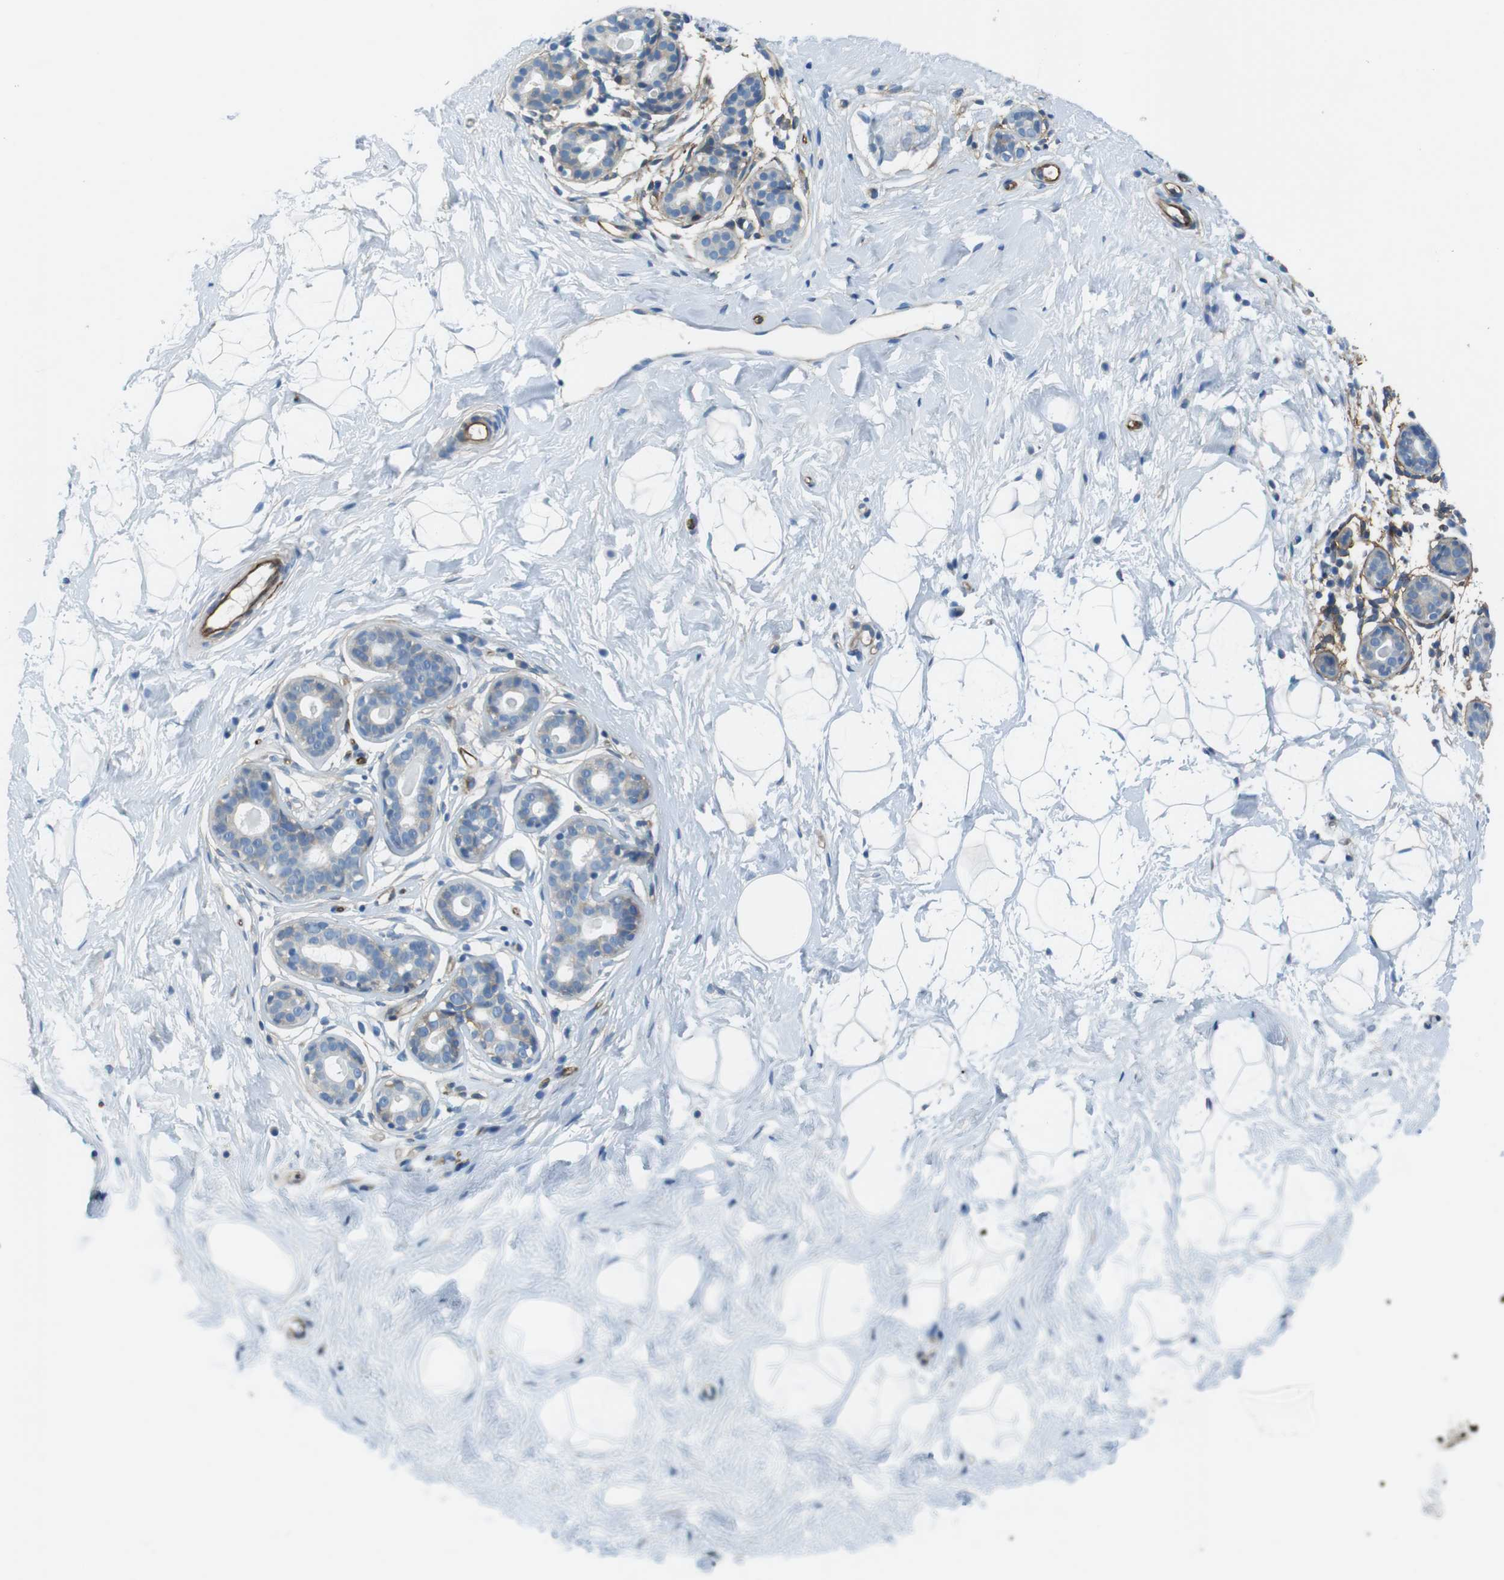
{"staining": {"intensity": "negative", "quantity": "none", "location": "none"}, "tissue": "breast", "cell_type": "Adipocytes", "image_type": "normal", "snomed": [{"axis": "morphology", "description": "Normal tissue, NOS"}, {"axis": "topography", "description": "Breast"}], "caption": "The micrograph exhibits no staining of adipocytes in normal breast.", "gene": "EMP2", "patient": {"sex": "female", "age": 23}}